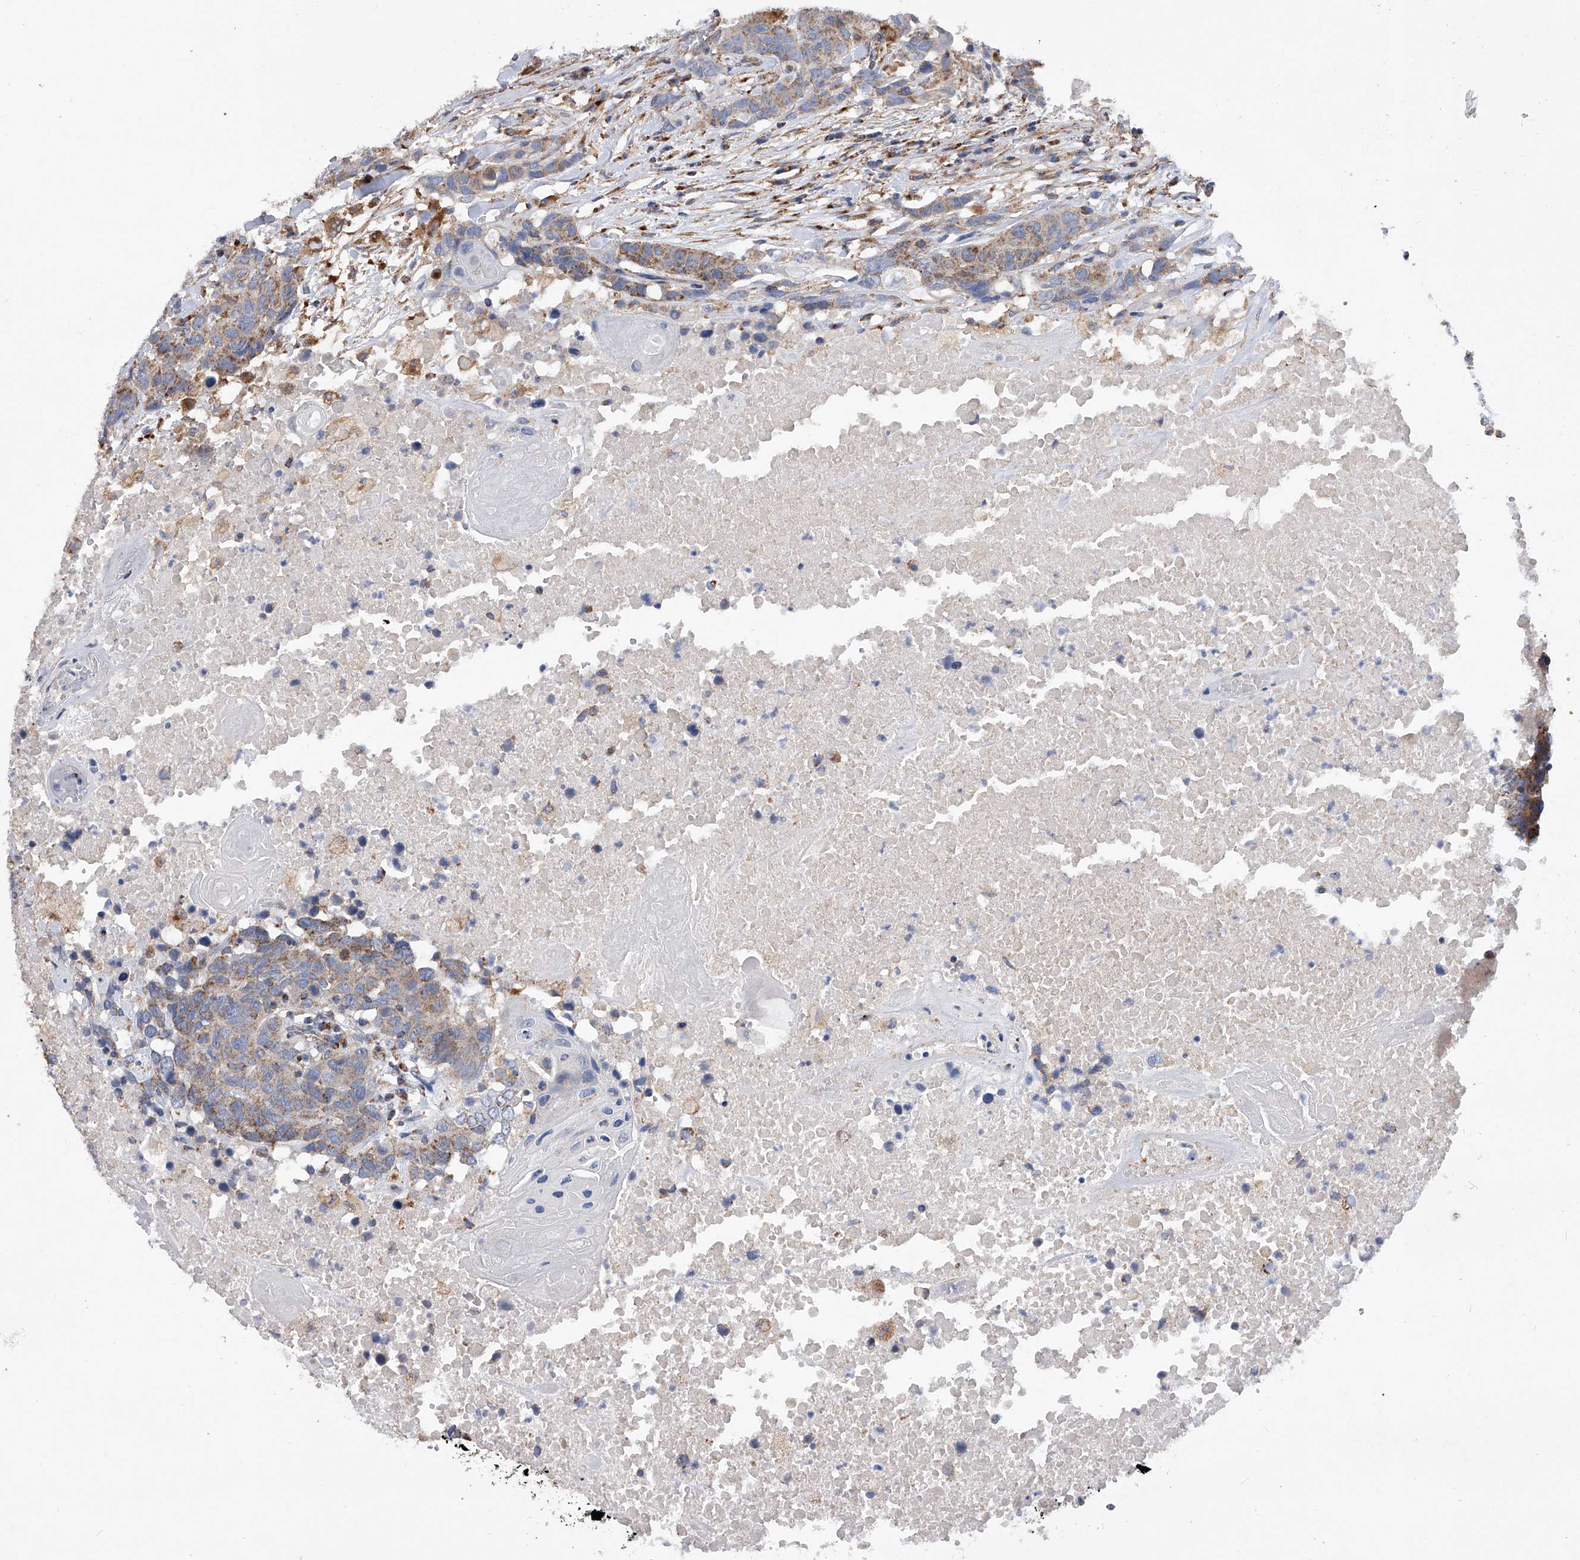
{"staining": {"intensity": "moderate", "quantity": ">75%", "location": "cytoplasmic/membranous"}, "tissue": "head and neck cancer", "cell_type": "Tumor cells", "image_type": "cancer", "snomed": [{"axis": "morphology", "description": "Squamous cell carcinoma, NOS"}, {"axis": "topography", "description": "Head-Neck"}], "caption": "A medium amount of moderate cytoplasmic/membranous expression is appreciated in about >75% of tumor cells in head and neck cancer (squamous cell carcinoma) tissue. (DAB = brown stain, brightfield microscopy at high magnification).", "gene": "PDSS2", "patient": {"sex": "male", "age": 66}}